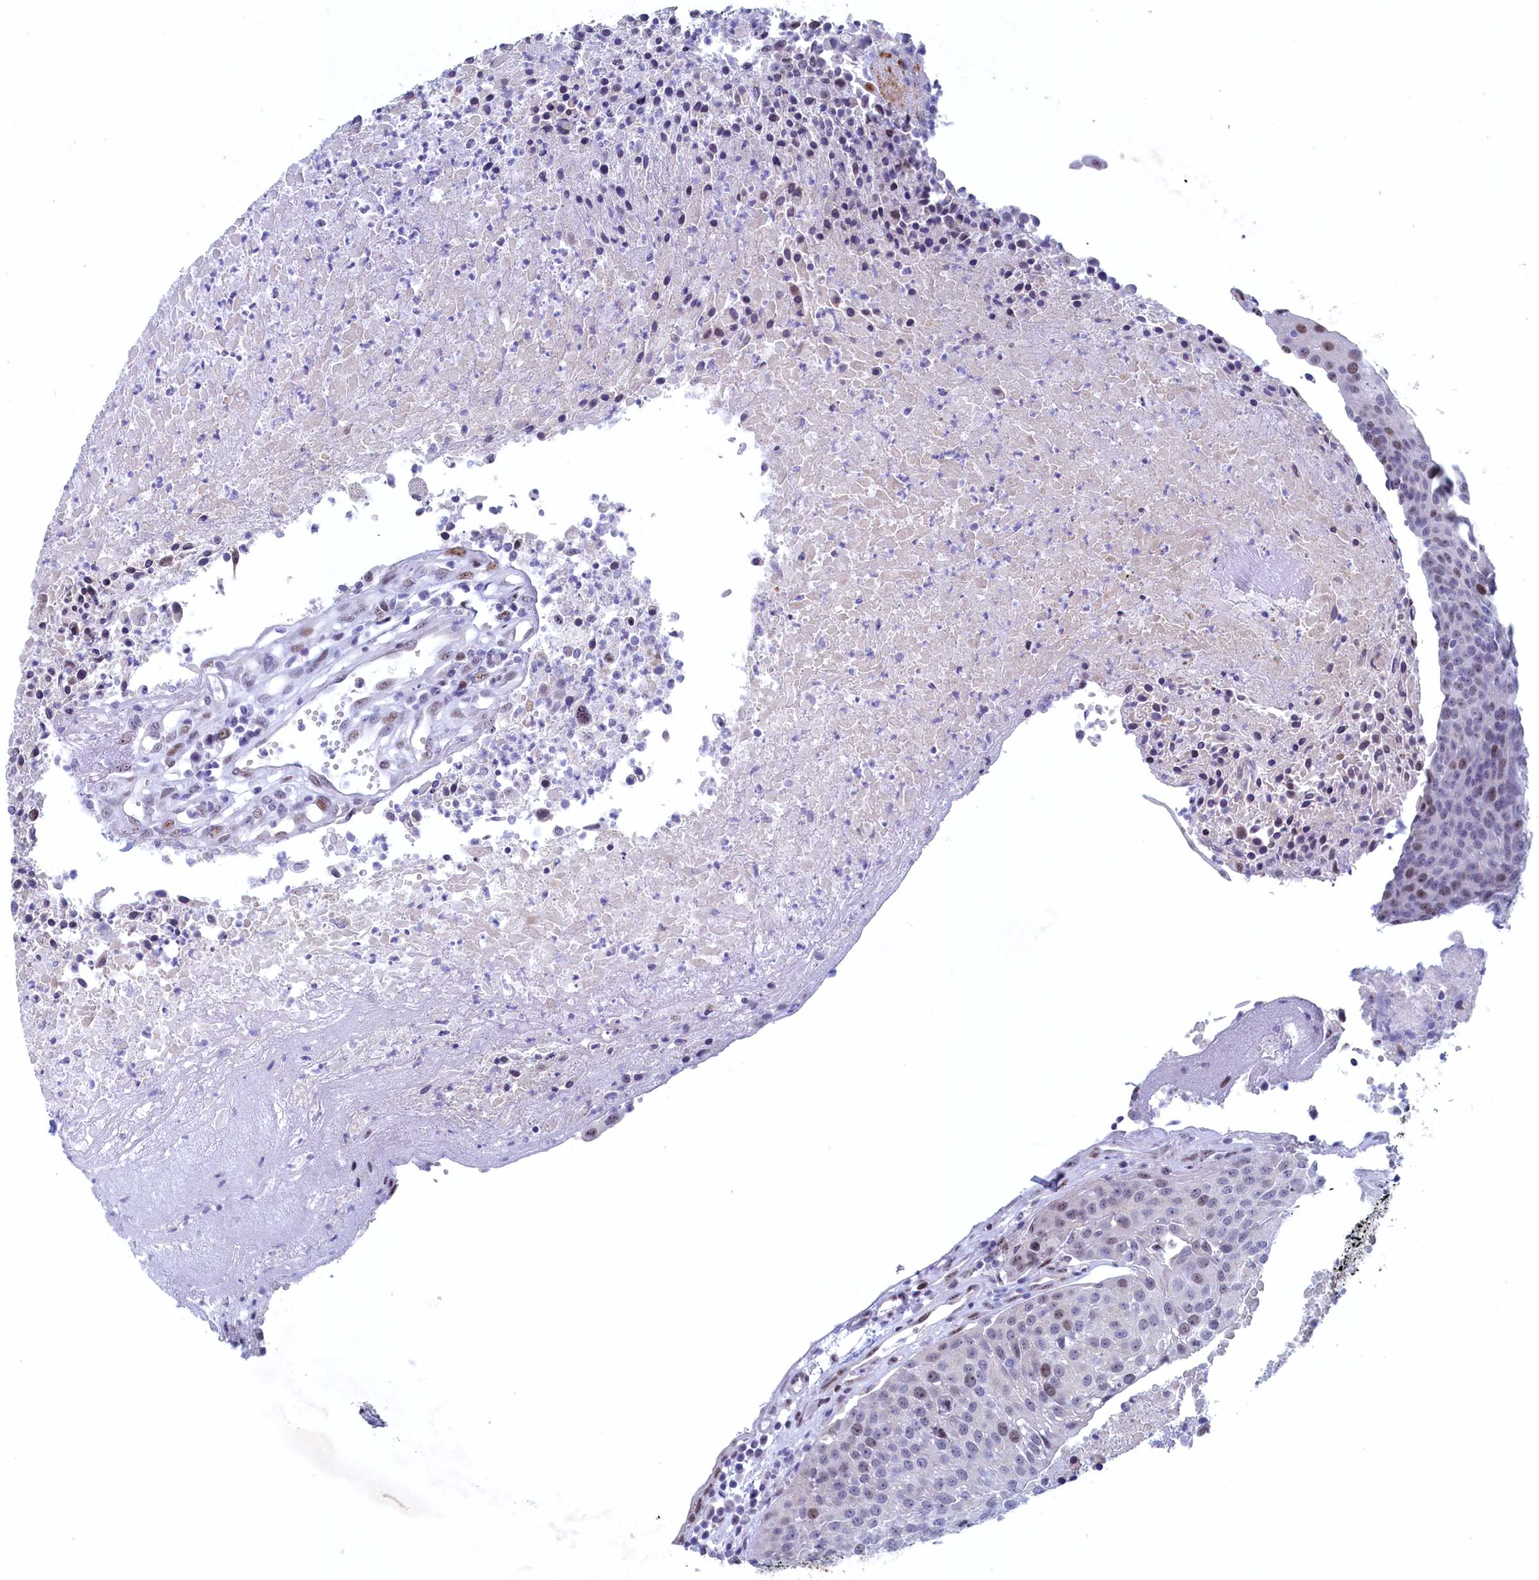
{"staining": {"intensity": "weak", "quantity": "25%-75%", "location": "nuclear"}, "tissue": "urothelial cancer", "cell_type": "Tumor cells", "image_type": "cancer", "snomed": [{"axis": "morphology", "description": "Urothelial carcinoma, High grade"}, {"axis": "topography", "description": "Urinary bladder"}], "caption": "A brown stain labels weak nuclear expression of a protein in human high-grade urothelial carcinoma tumor cells. The staining was performed using DAB to visualize the protein expression in brown, while the nuclei were stained in blue with hematoxylin (Magnification: 20x).", "gene": "WDR76", "patient": {"sex": "female", "age": 85}}